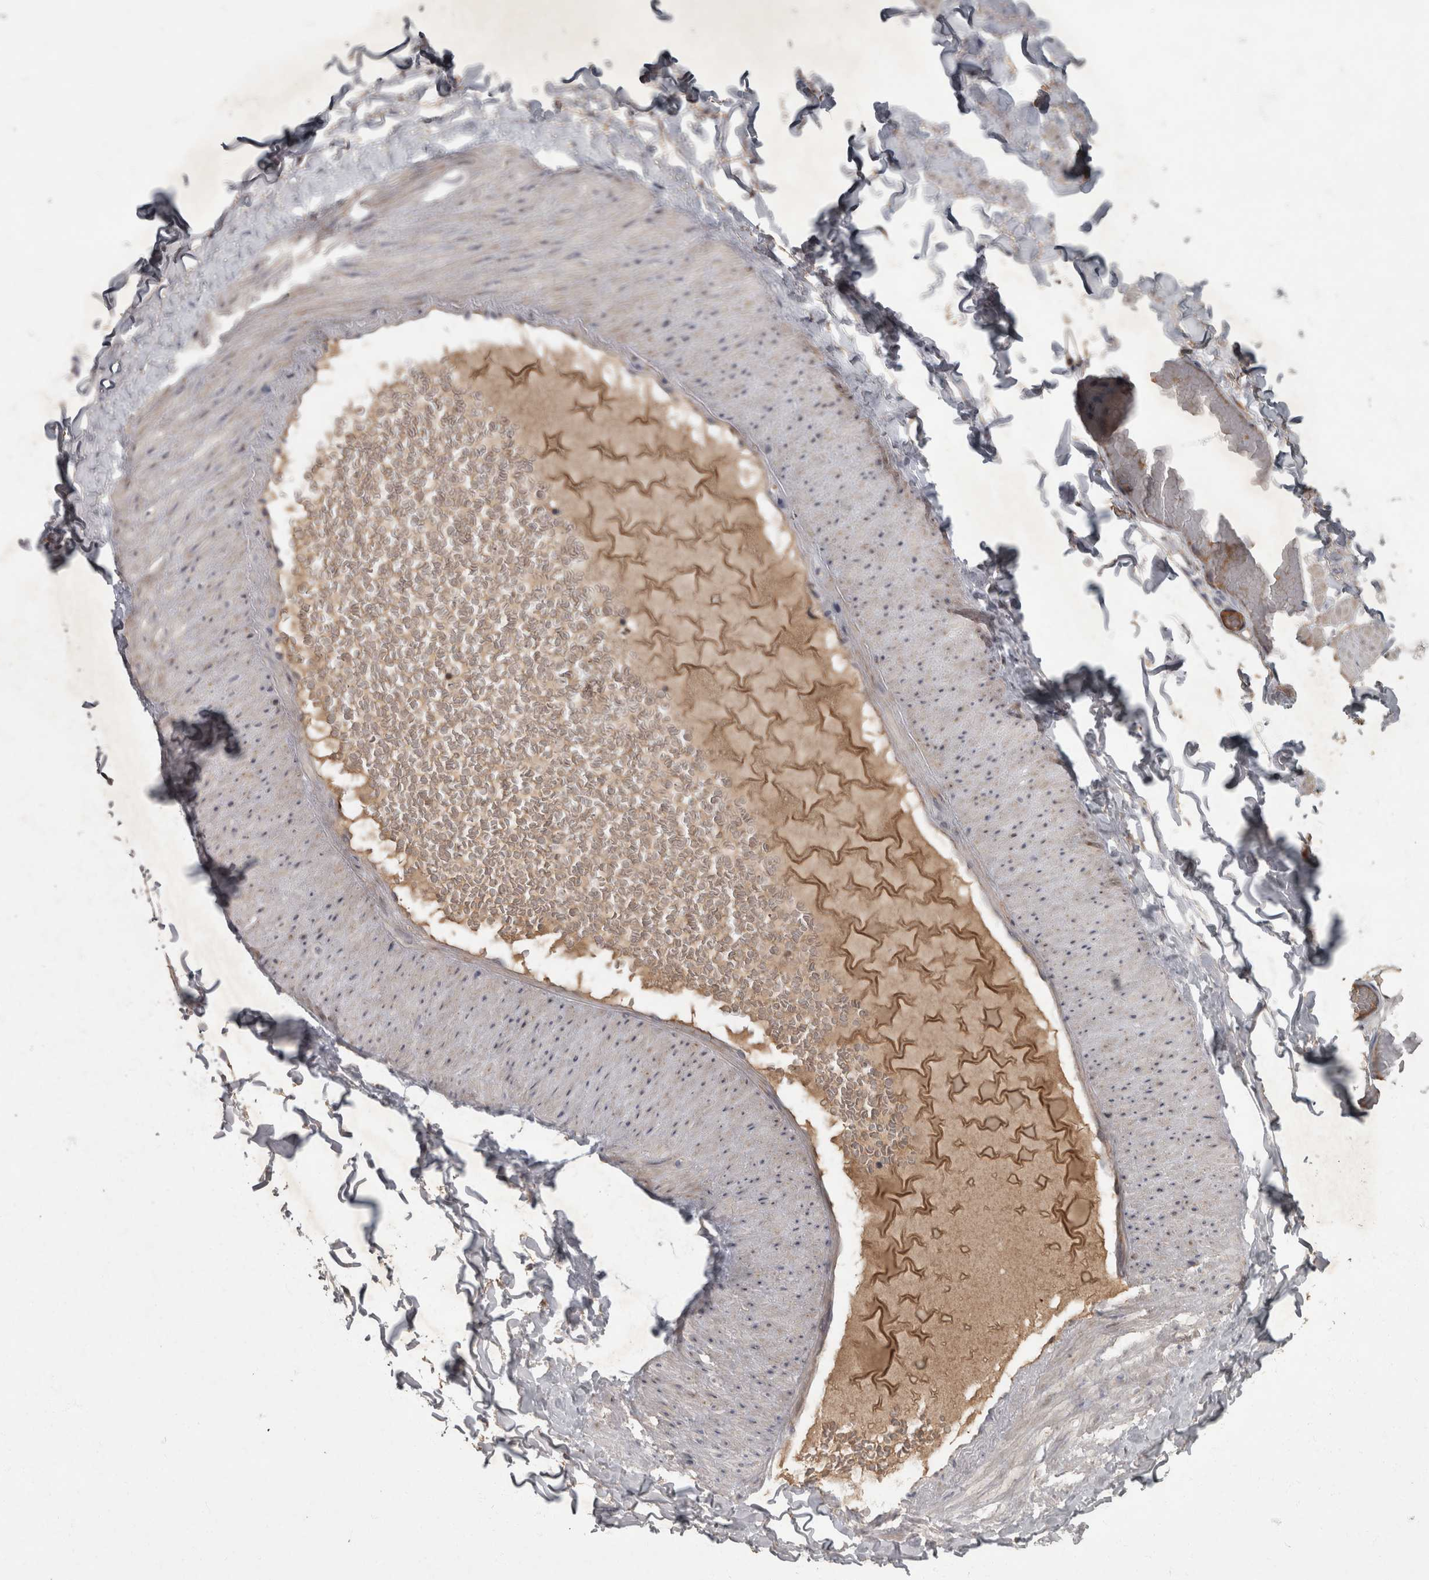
{"staining": {"intensity": "negative", "quantity": "none", "location": "none"}, "tissue": "adipose tissue", "cell_type": "Adipocytes", "image_type": "normal", "snomed": [{"axis": "morphology", "description": "Normal tissue, NOS"}, {"axis": "topography", "description": "Adipose tissue"}, {"axis": "topography", "description": "Vascular tissue"}, {"axis": "topography", "description": "Peripheral nerve tissue"}], "caption": "The IHC image has no significant positivity in adipocytes of adipose tissue.", "gene": "PPP1R3C", "patient": {"sex": "male", "age": 25}}